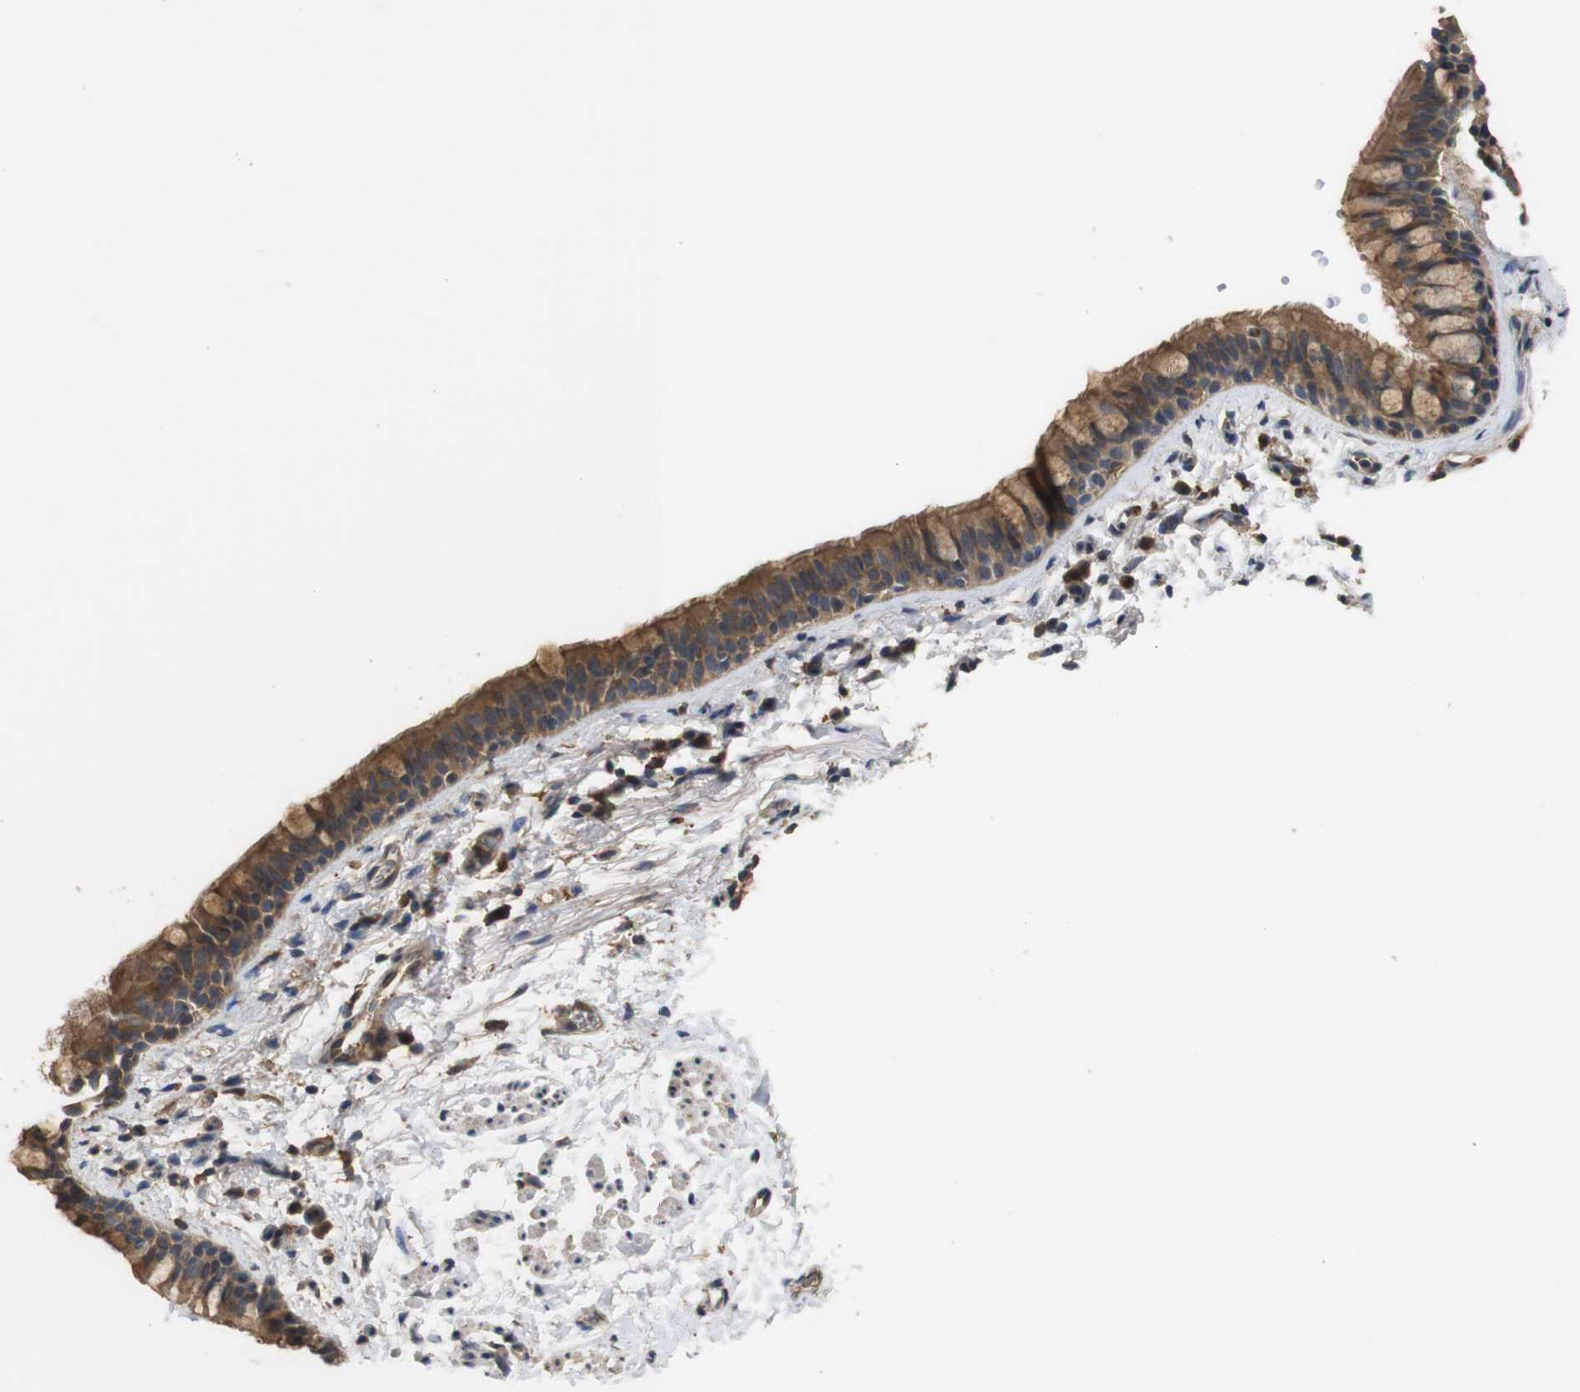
{"staining": {"intensity": "moderate", "quantity": ">75%", "location": "cytoplasmic/membranous"}, "tissue": "bronchus", "cell_type": "Respiratory epithelial cells", "image_type": "normal", "snomed": [{"axis": "morphology", "description": "Normal tissue, NOS"}, {"axis": "morphology", "description": "Malignant melanoma, Metastatic site"}, {"axis": "topography", "description": "Bronchus"}, {"axis": "topography", "description": "Lung"}], "caption": "This is a micrograph of IHC staining of unremarkable bronchus, which shows moderate positivity in the cytoplasmic/membranous of respiratory epithelial cells.", "gene": "ARHGAP24", "patient": {"sex": "male", "age": 64}}